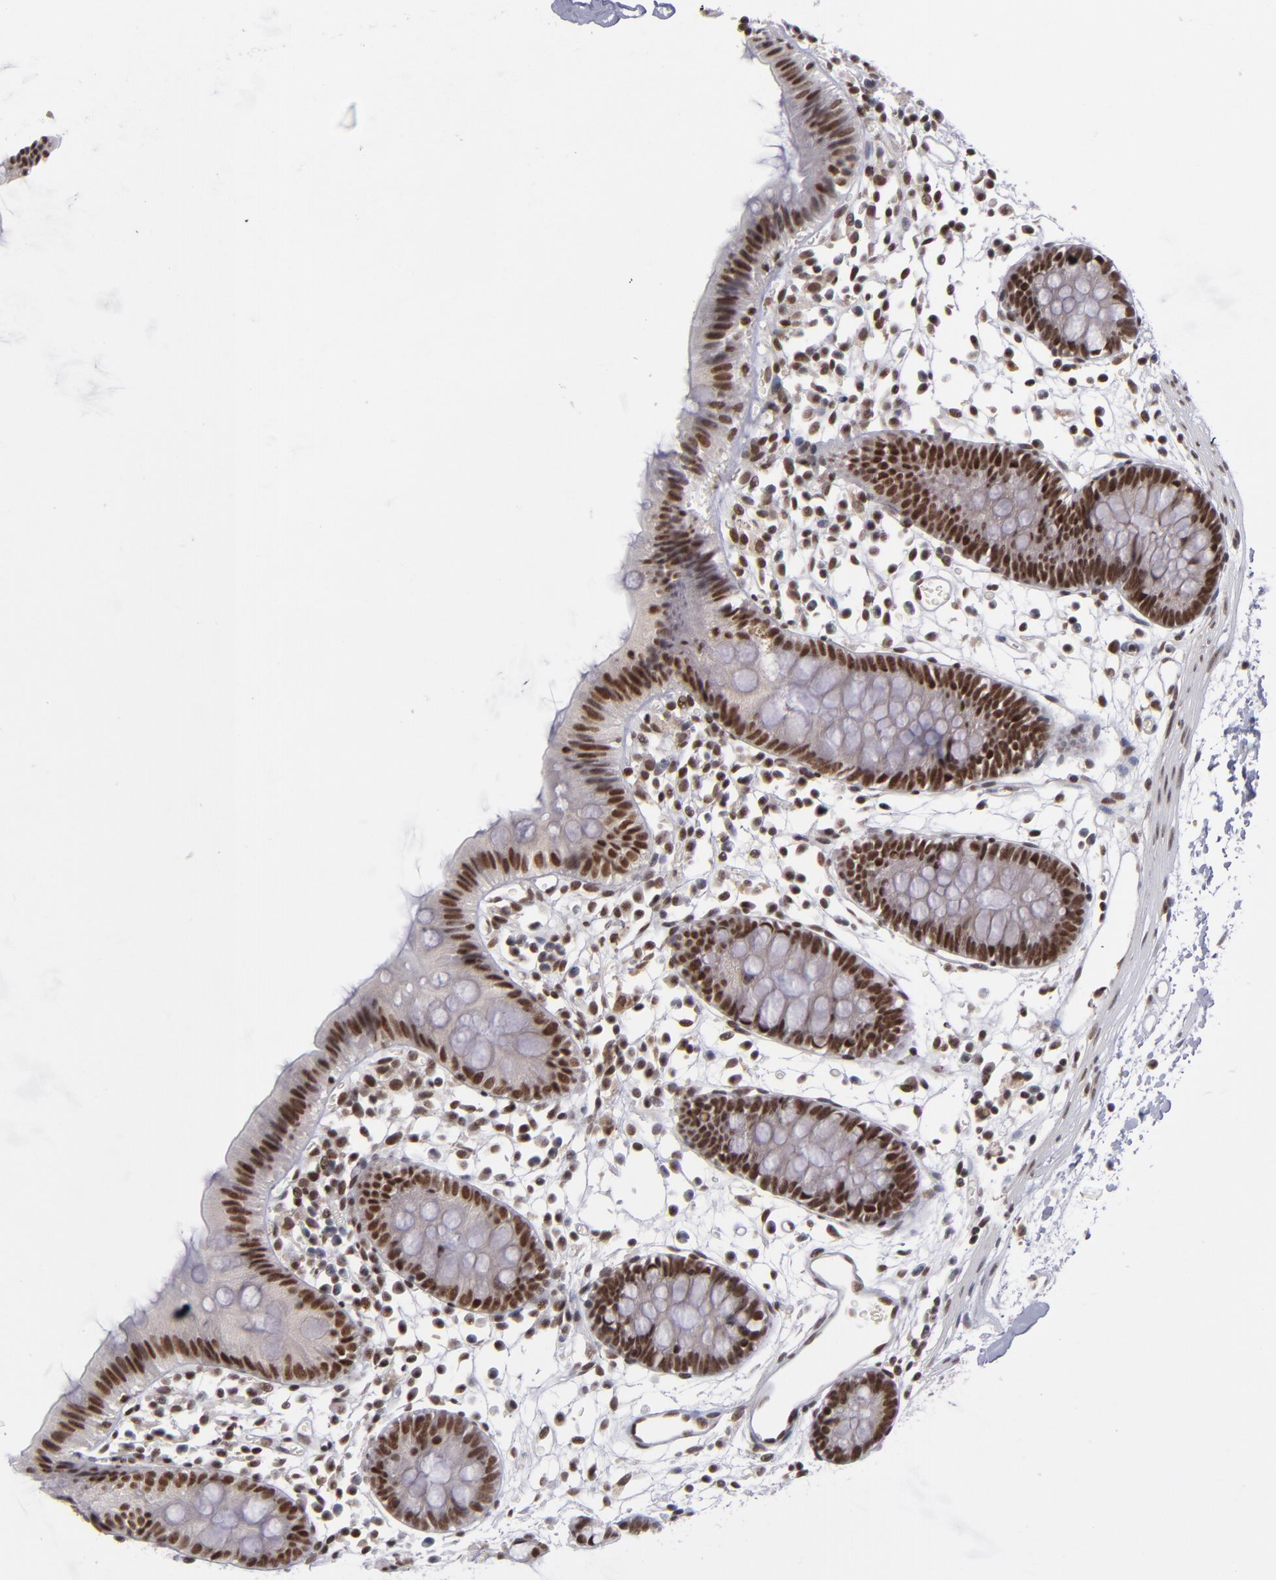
{"staining": {"intensity": "moderate", "quantity": "25%-75%", "location": "nuclear"}, "tissue": "colon", "cell_type": "Endothelial cells", "image_type": "normal", "snomed": [{"axis": "morphology", "description": "Normal tissue, NOS"}, {"axis": "topography", "description": "Colon"}], "caption": "Benign colon was stained to show a protein in brown. There is medium levels of moderate nuclear staining in about 25%-75% of endothelial cells. The staining was performed using DAB (3,3'-diaminobenzidine), with brown indicating positive protein expression. Nuclei are stained blue with hematoxylin.", "gene": "MLLT3", "patient": {"sex": "male", "age": 14}}